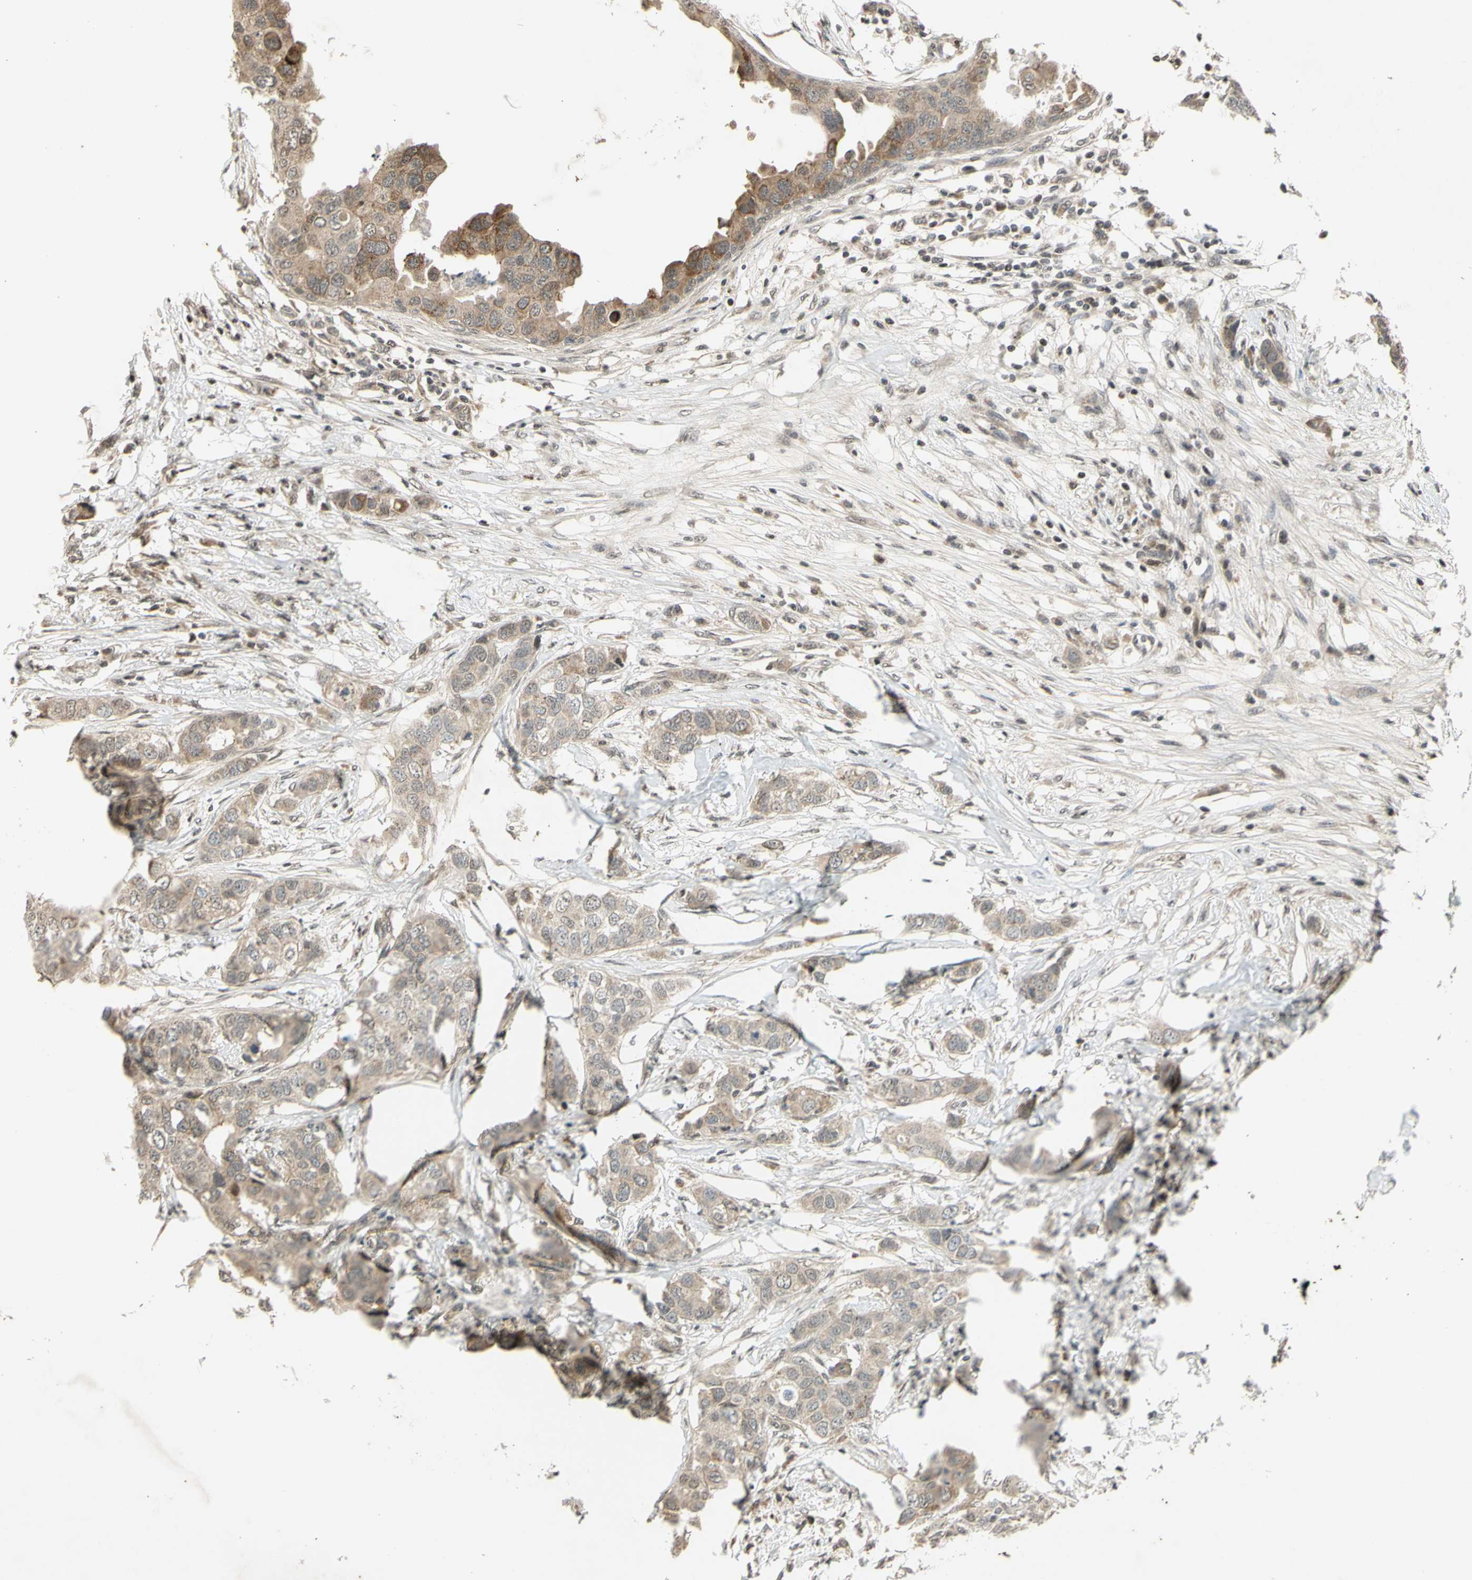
{"staining": {"intensity": "weak", "quantity": ">75%", "location": "cytoplasmic/membranous"}, "tissue": "breast cancer", "cell_type": "Tumor cells", "image_type": "cancer", "snomed": [{"axis": "morphology", "description": "Duct carcinoma"}, {"axis": "topography", "description": "Breast"}], "caption": "Breast cancer (intraductal carcinoma) stained for a protein (brown) exhibits weak cytoplasmic/membranous positive expression in about >75% of tumor cells.", "gene": "EFNB2", "patient": {"sex": "female", "age": 50}}